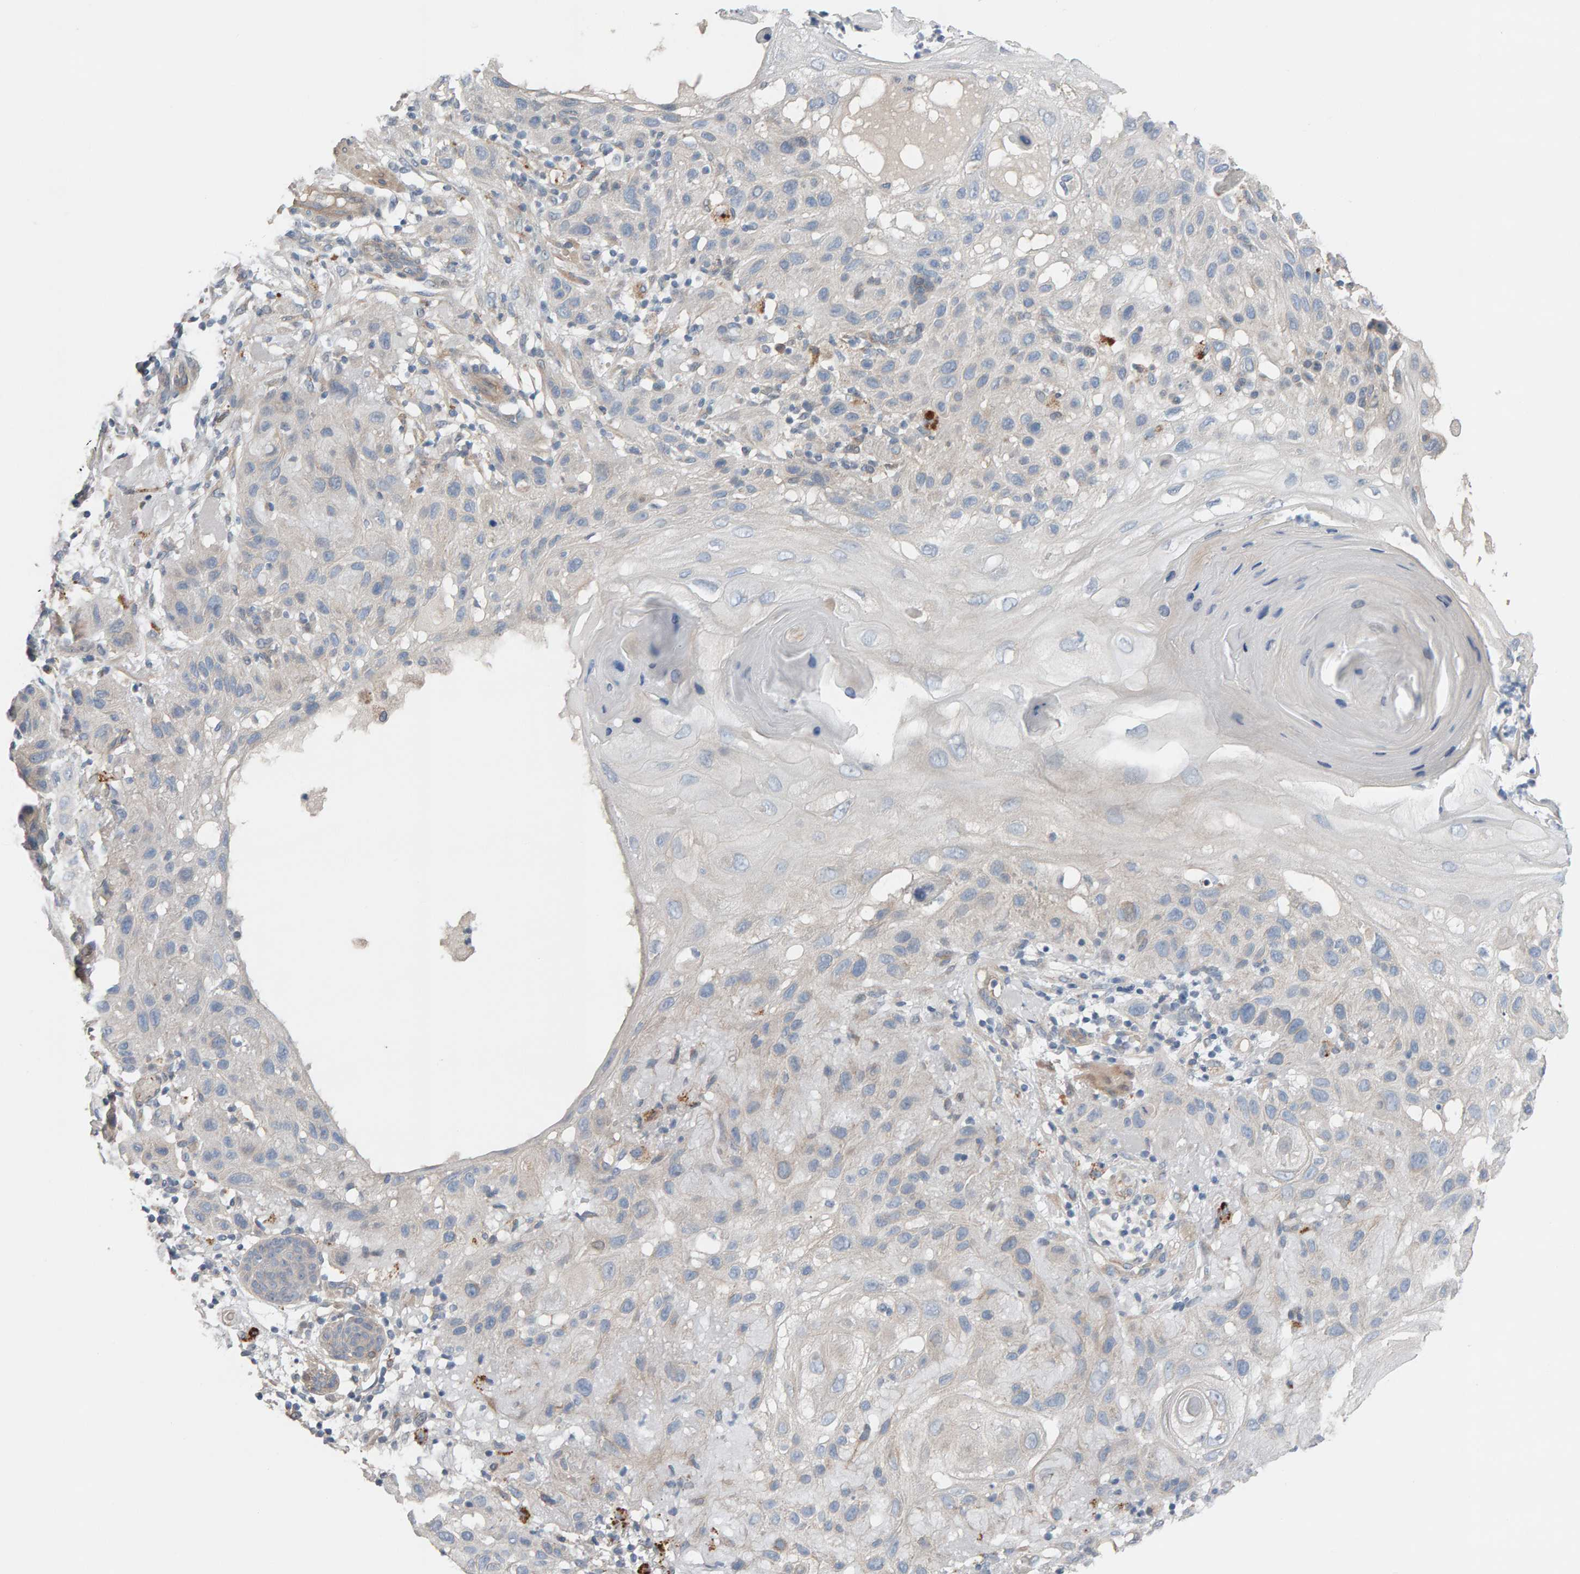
{"staining": {"intensity": "negative", "quantity": "none", "location": "none"}, "tissue": "skin cancer", "cell_type": "Tumor cells", "image_type": "cancer", "snomed": [{"axis": "morphology", "description": "Squamous cell carcinoma, NOS"}, {"axis": "topography", "description": "Skin"}], "caption": "Immunohistochemistry (IHC) of human skin cancer (squamous cell carcinoma) reveals no staining in tumor cells.", "gene": "IPPK", "patient": {"sex": "female", "age": 96}}